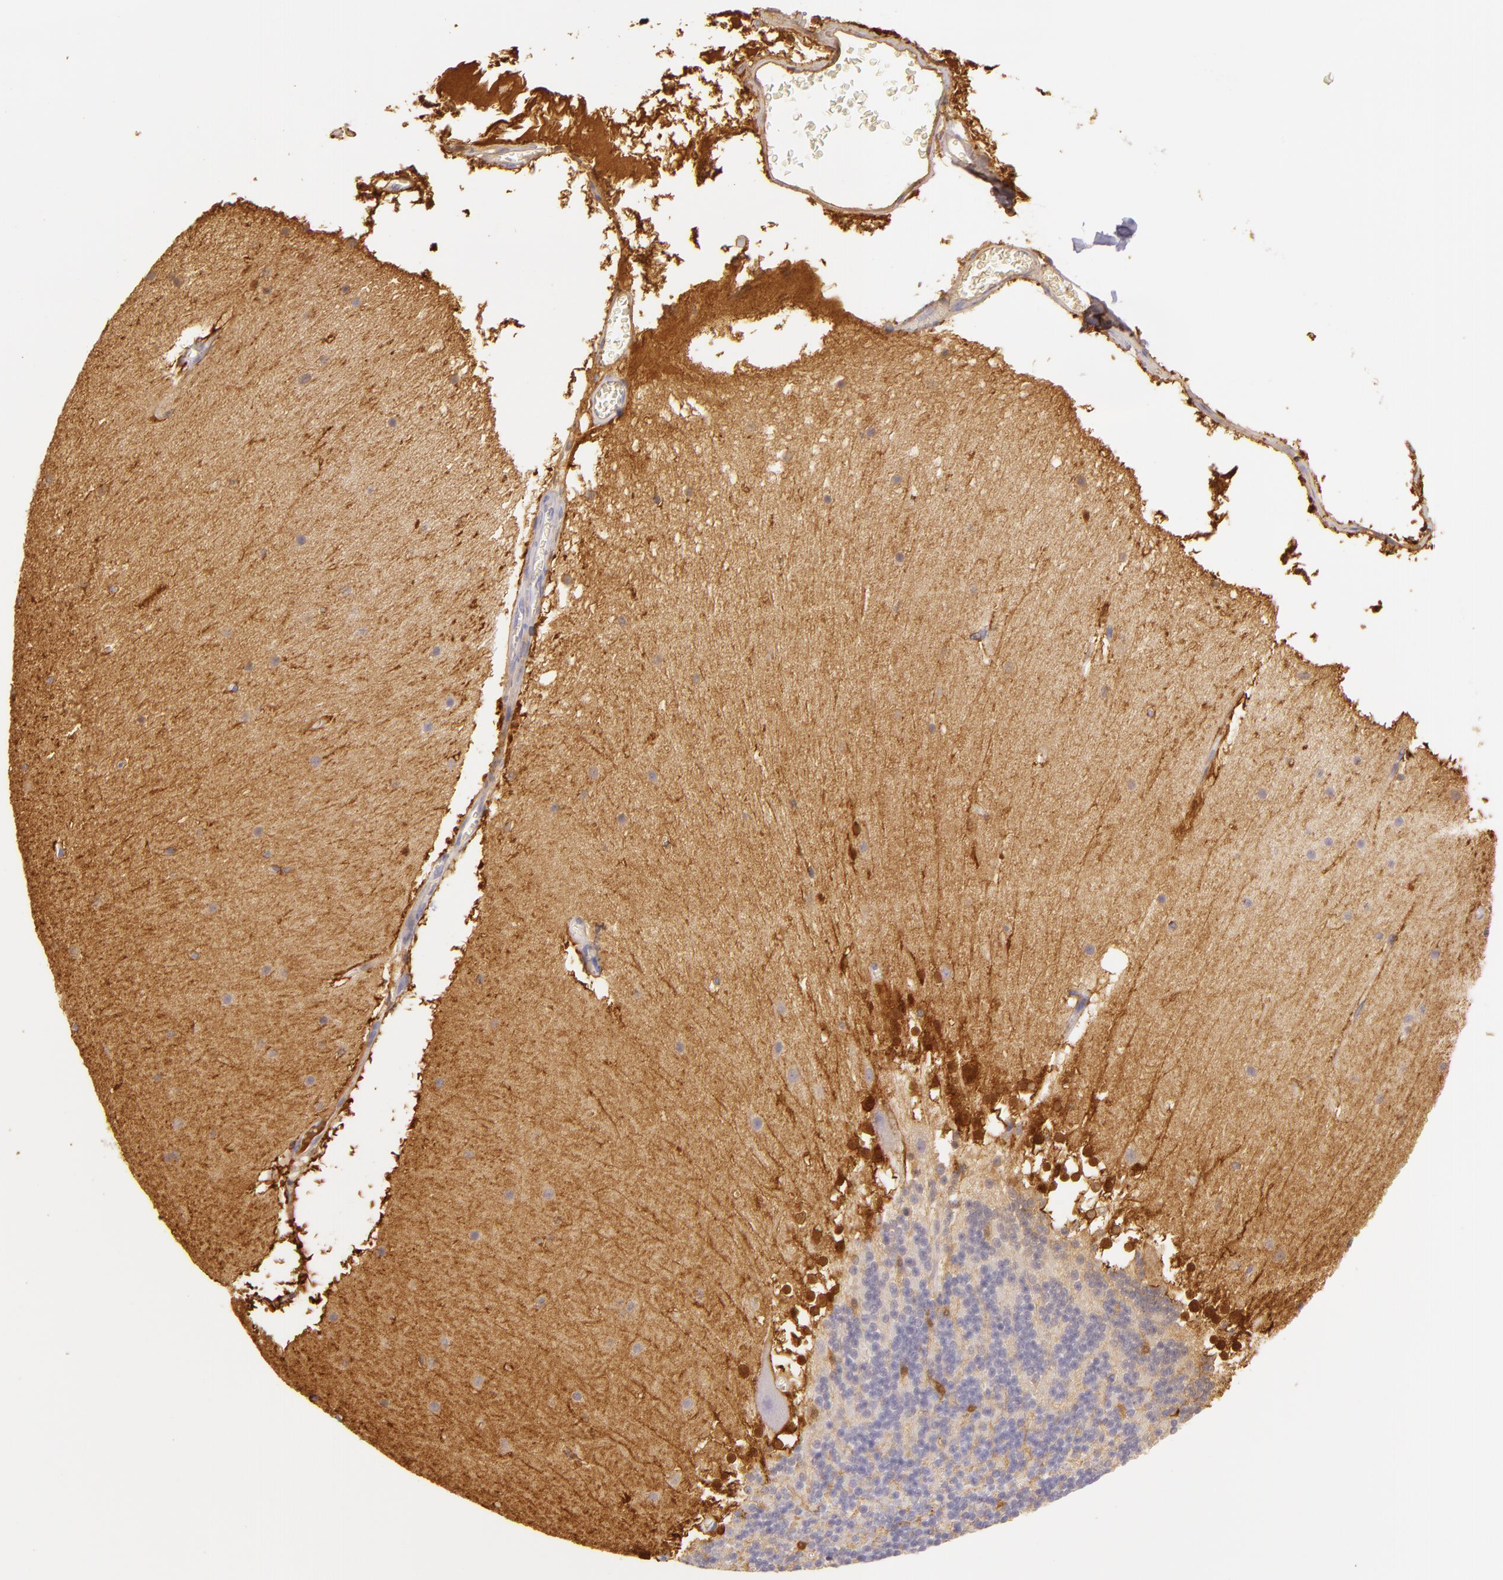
{"staining": {"intensity": "moderate", "quantity": "<25%", "location": "cytoplasmic/membranous"}, "tissue": "cerebellum", "cell_type": "Cells in granular layer", "image_type": "normal", "snomed": [{"axis": "morphology", "description": "Normal tissue, NOS"}, {"axis": "topography", "description": "Cerebellum"}], "caption": "The photomicrograph shows immunohistochemical staining of normal cerebellum. There is moderate cytoplasmic/membranous expression is present in approximately <25% of cells in granular layer. (DAB (3,3'-diaminobenzidine) IHC, brown staining for protein, blue staining for nuclei).", "gene": "CBS", "patient": {"sex": "female", "age": 19}}